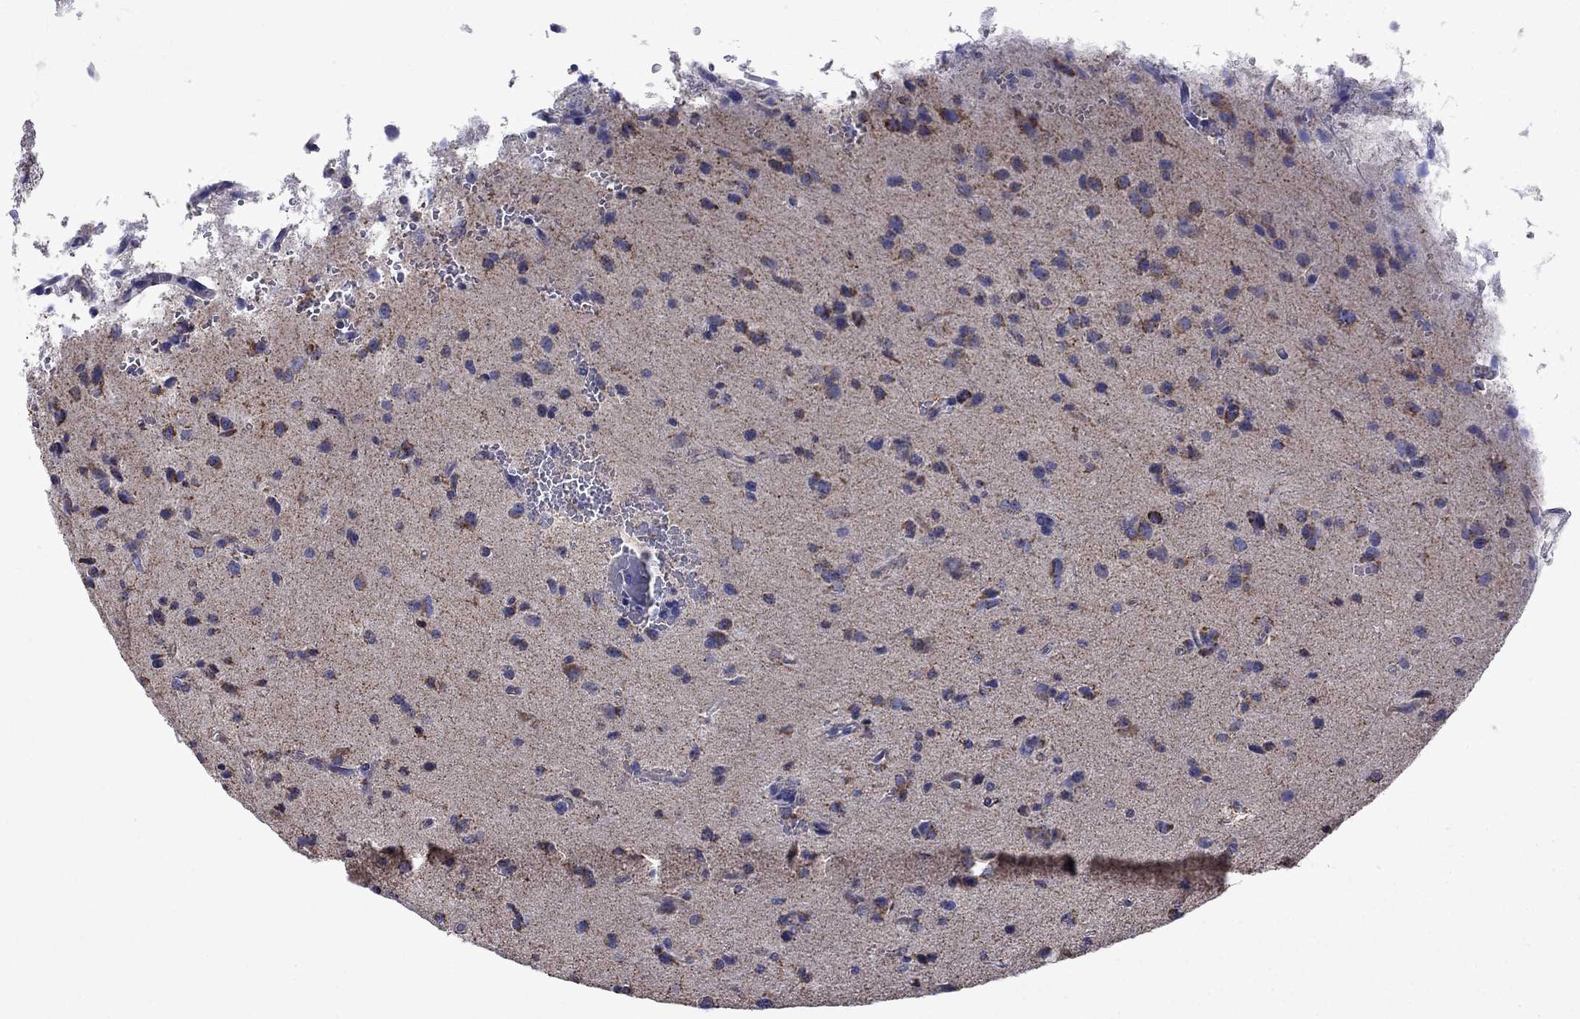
{"staining": {"intensity": "moderate", "quantity": "25%-75%", "location": "cytoplasmic/membranous"}, "tissue": "glioma", "cell_type": "Tumor cells", "image_type": "cancer", "snomed": [{"axis": "morphology", "description": "Glioma, malignant, Low grade"}, {"axis": "topography", "description": "Brain"}], "caption": "Protein staining by IHC displays moderate cytoplasmic/membranous positivity in approximately 25%-75% of tumor cells in glioma. (DAB = brown stain, brightfield microscopy at high magnification).", "gene": "ACADSB", "patient": {"sex": "male", "age": 41}}